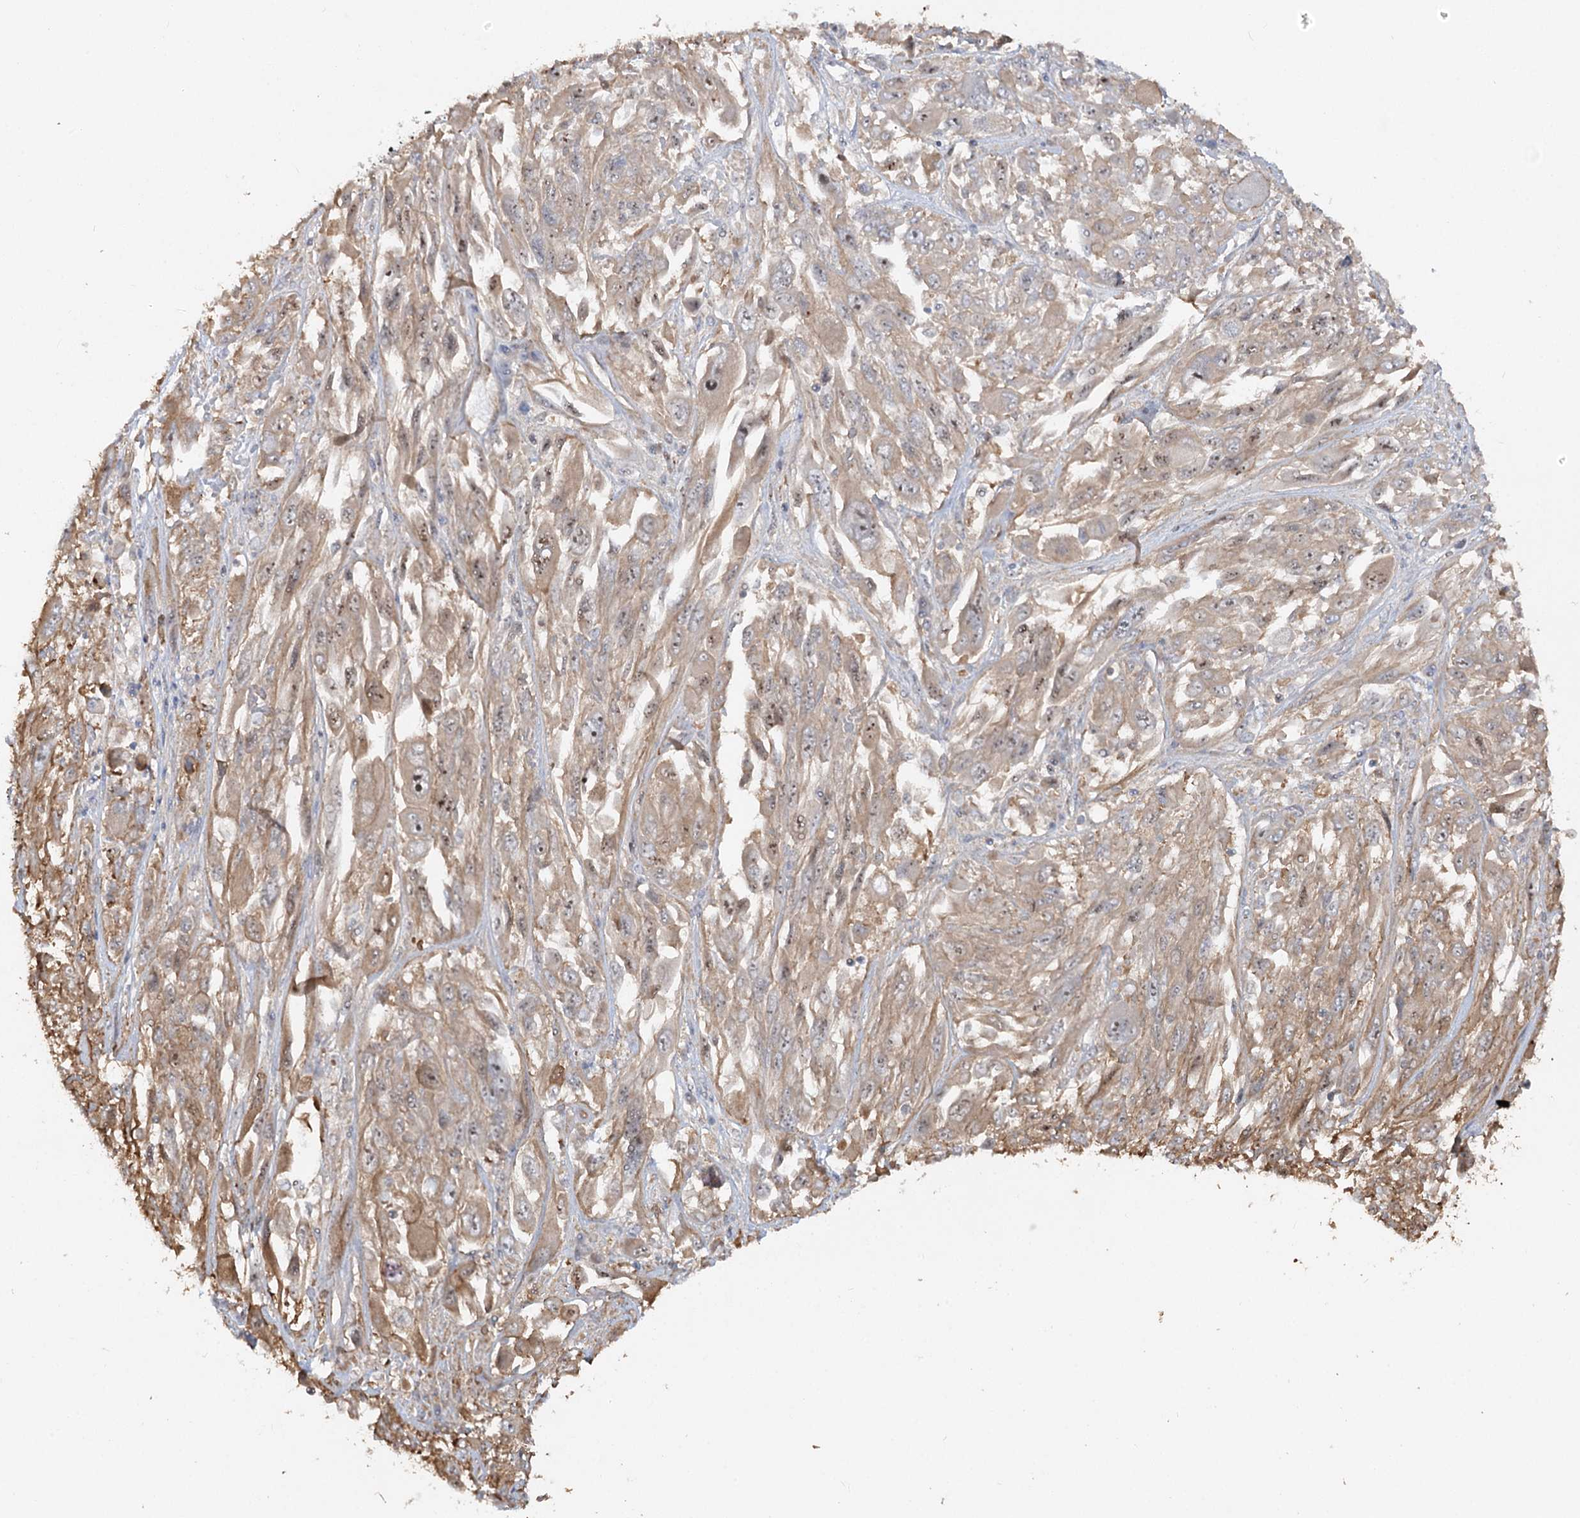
{"staining": {"intensity": "weak", "quantity": "25%-75%", "location": "cytoplasmic/membranous"}, "tissue": "melanoma", "cell_type": "Tumor cells", "image_type": "cancer", "snomed": [{"axis": "morphology", "description": "Malignant melanoma, NOS"}, {"axis": "topography", "description": "Skin"}], "caption": "Human malignant melanoma stained with a brown dye displays weak cytoplasmic/membranous positive expression in about 25%-75% of tumor cells.", "gene": "WDR36", "patient": {"sex": "female", "age": 91}}